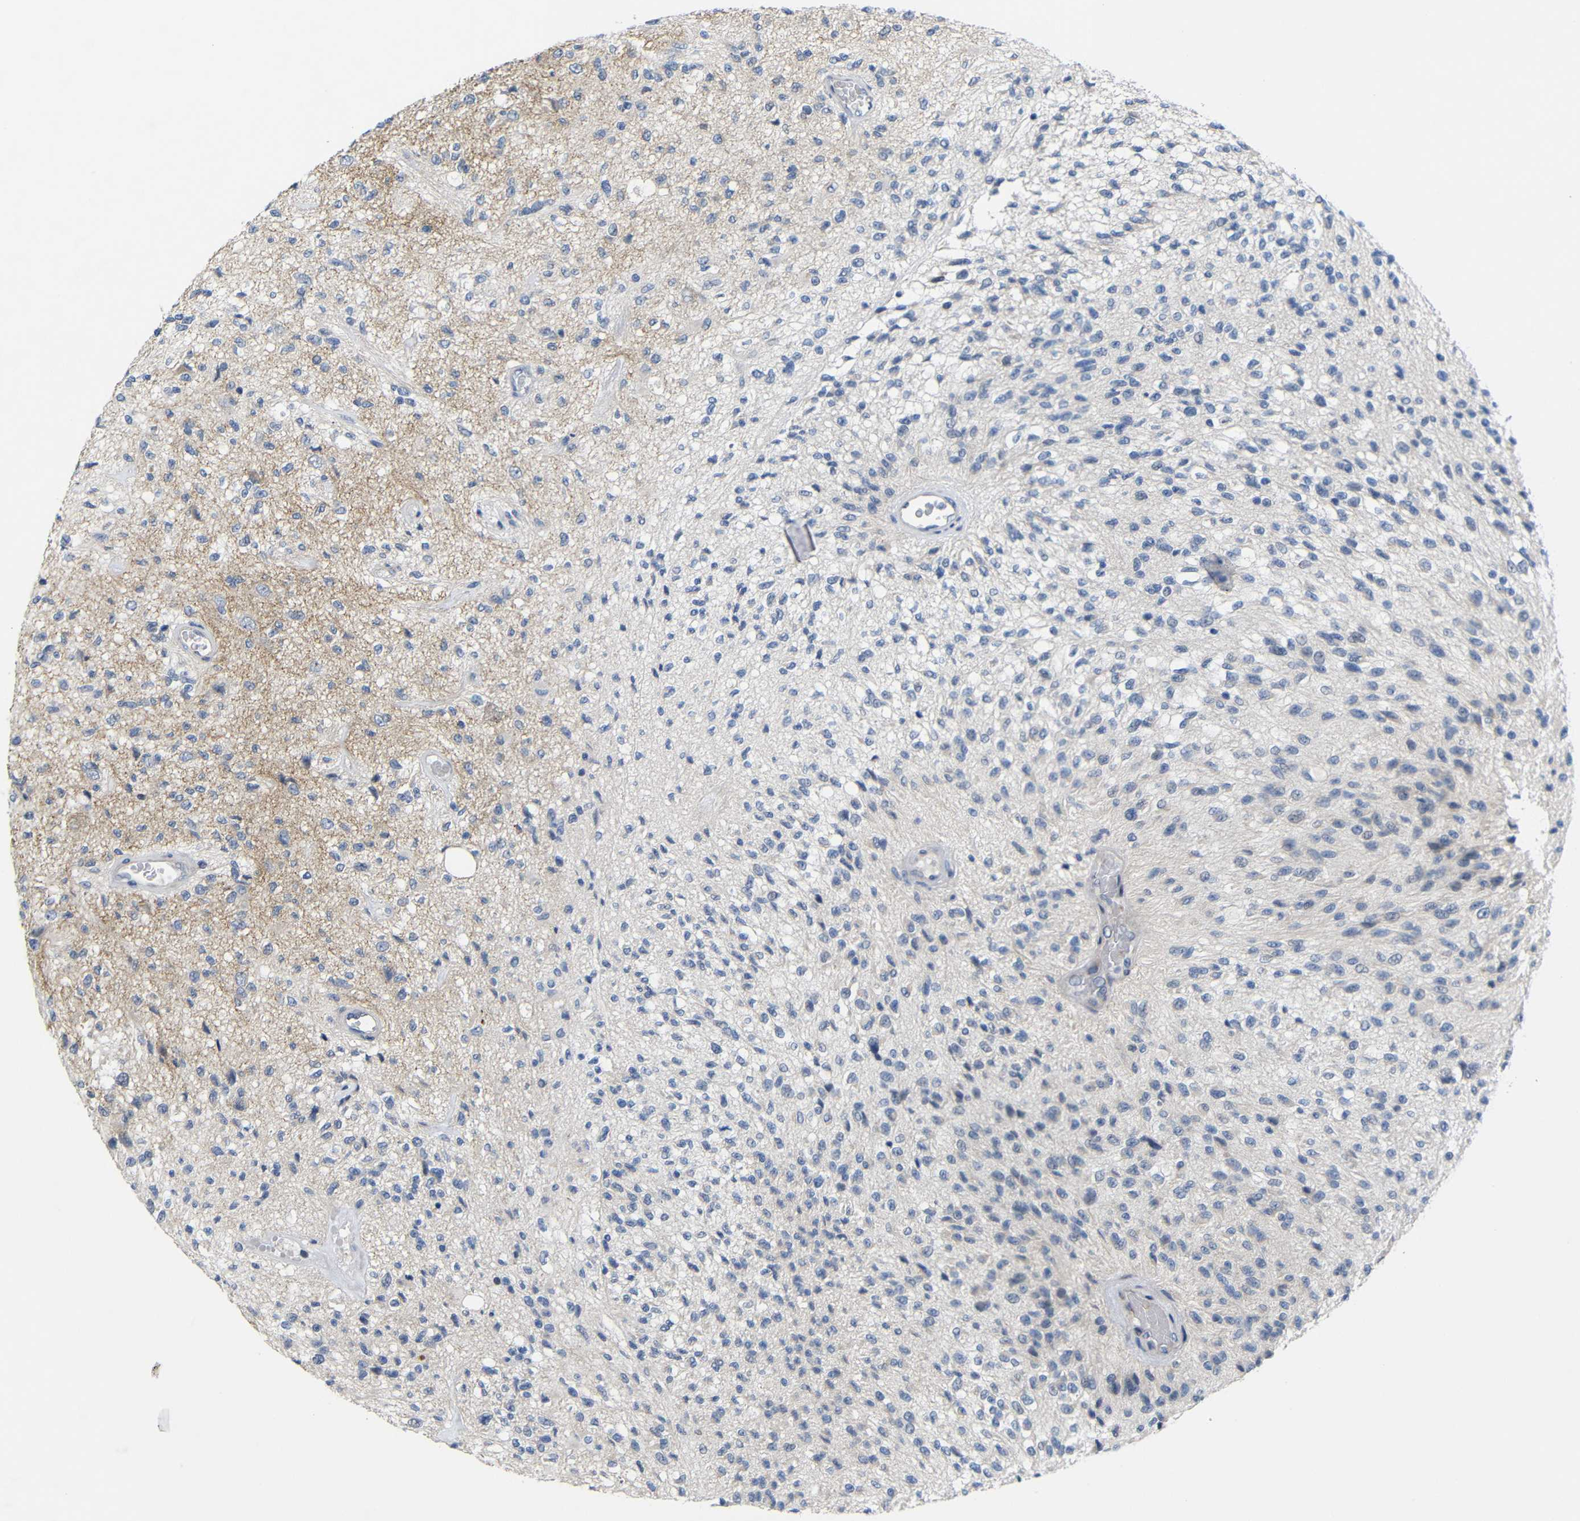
{"staining": {"intensity": "weak", "quantity": "<25%", "location": "cytoplasmic/membranous"}, "tissue": "glioma", "cell_type": "Tumor cells", "image_type": "cancer", "snomed": [{"axis": "morphology", "description": "Normal tissue, NOS"}, {"axis": "morphology", "description": "Glioma, malignant, High grade"}, {"axis": "topography", "description": "Cerebral cortex"}], "caption": "There is no significant positivity in tumor cells of malignant glioma (high-grade).", "gene": "CMTM1", "patient": {"sex": "male", "age": 77}}